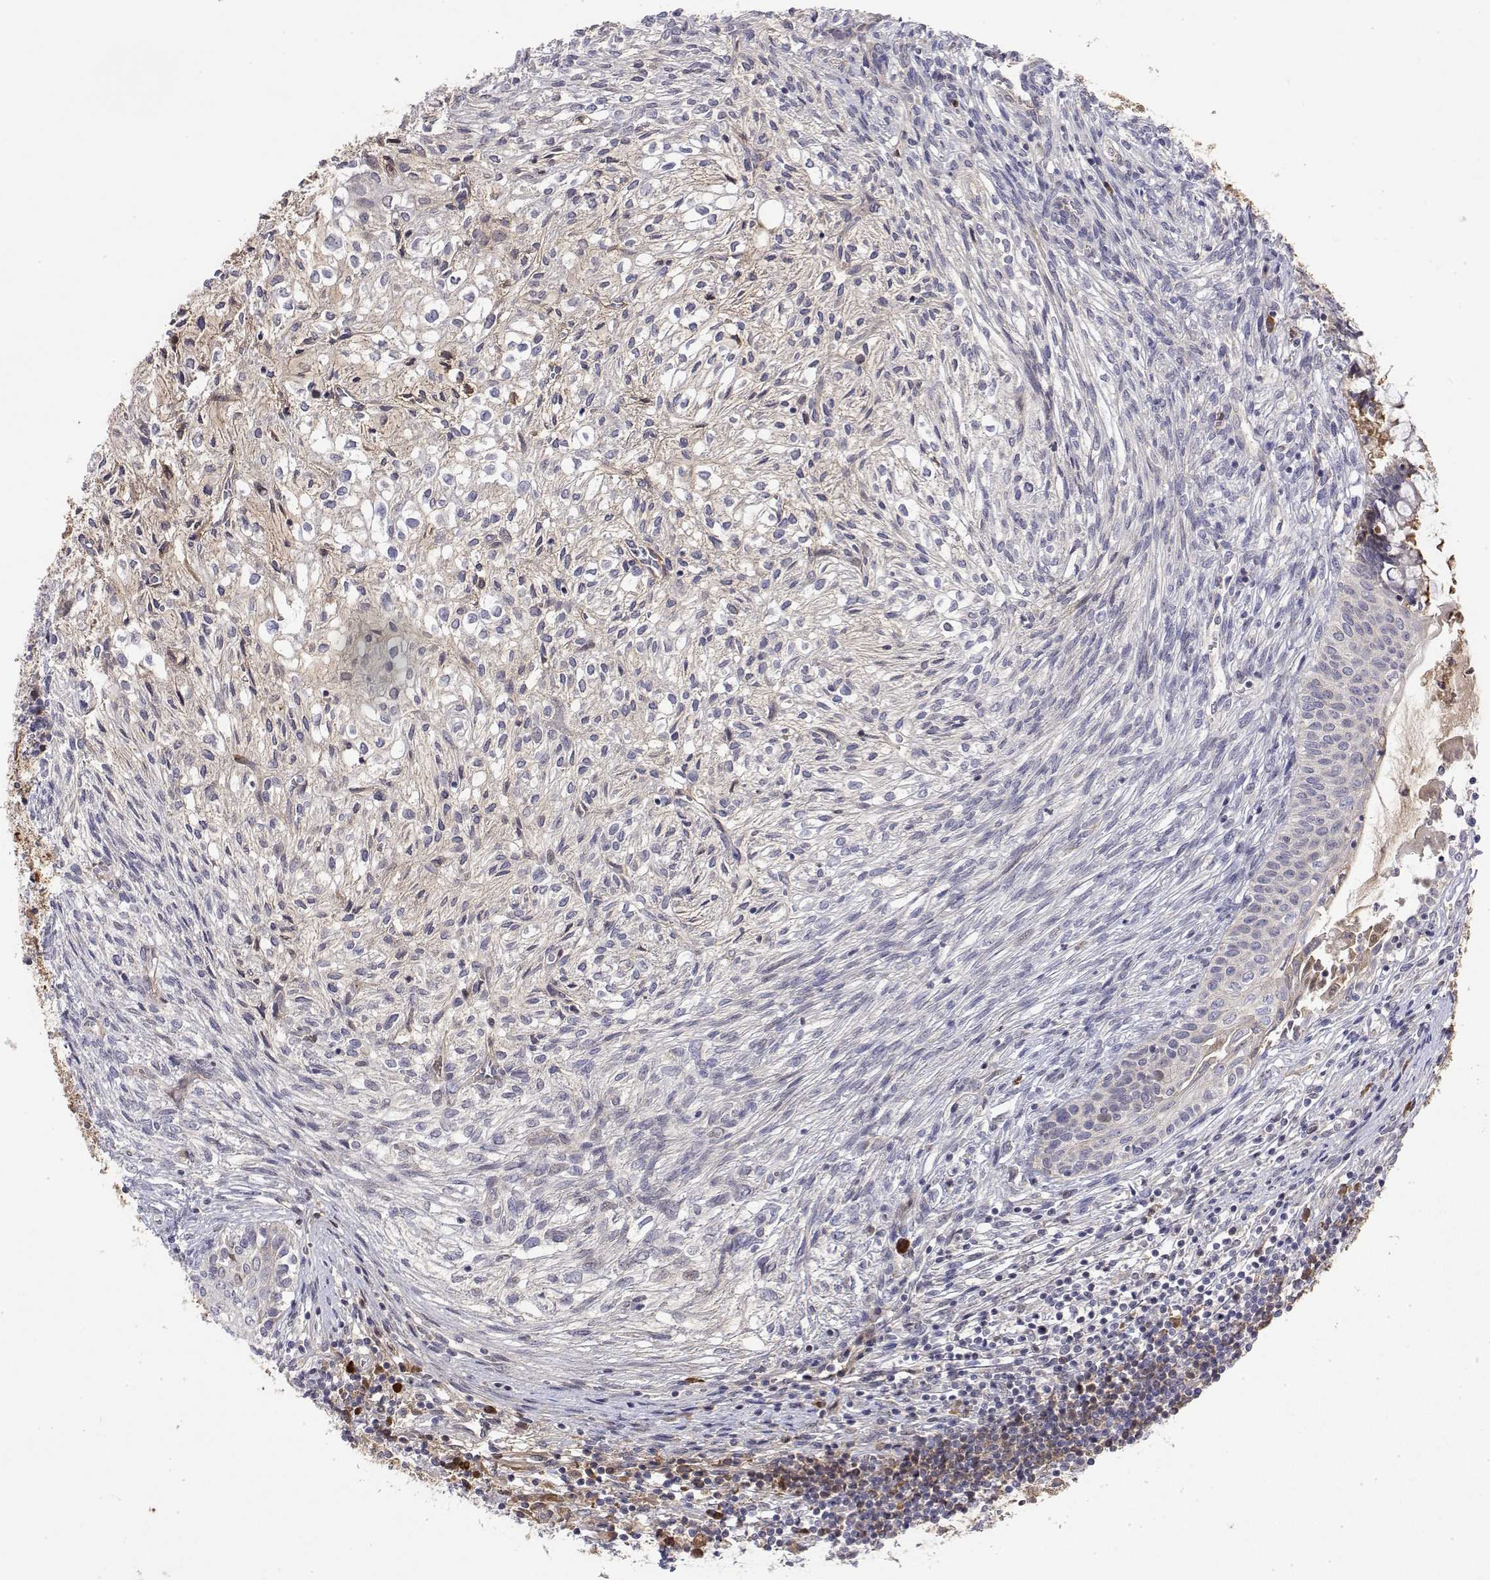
{"staining": {"intensity": "negative", "quantity": "none", "location": "none"}, "tissue": "testis cancer", "cell_type": "Tumor cells", "image_type": "cancer", "snomed": [{"axis": "morphology", "description": "Carcinoma, Embryonal, NOS"}, {"axis": "topography", "description": "Testis"}], "caption": "Testis embryonal carcinoma was stained to show a protein in brown. There is no significant expression in tumor cells. The staining was performed using DAB to visualize the protein expression in brown, while the nuclei were stained in blue with hematoxylin (Magnification: 20x).", "gene": "IGFBP4", "patient": {"sex": "male", "age": 37}}